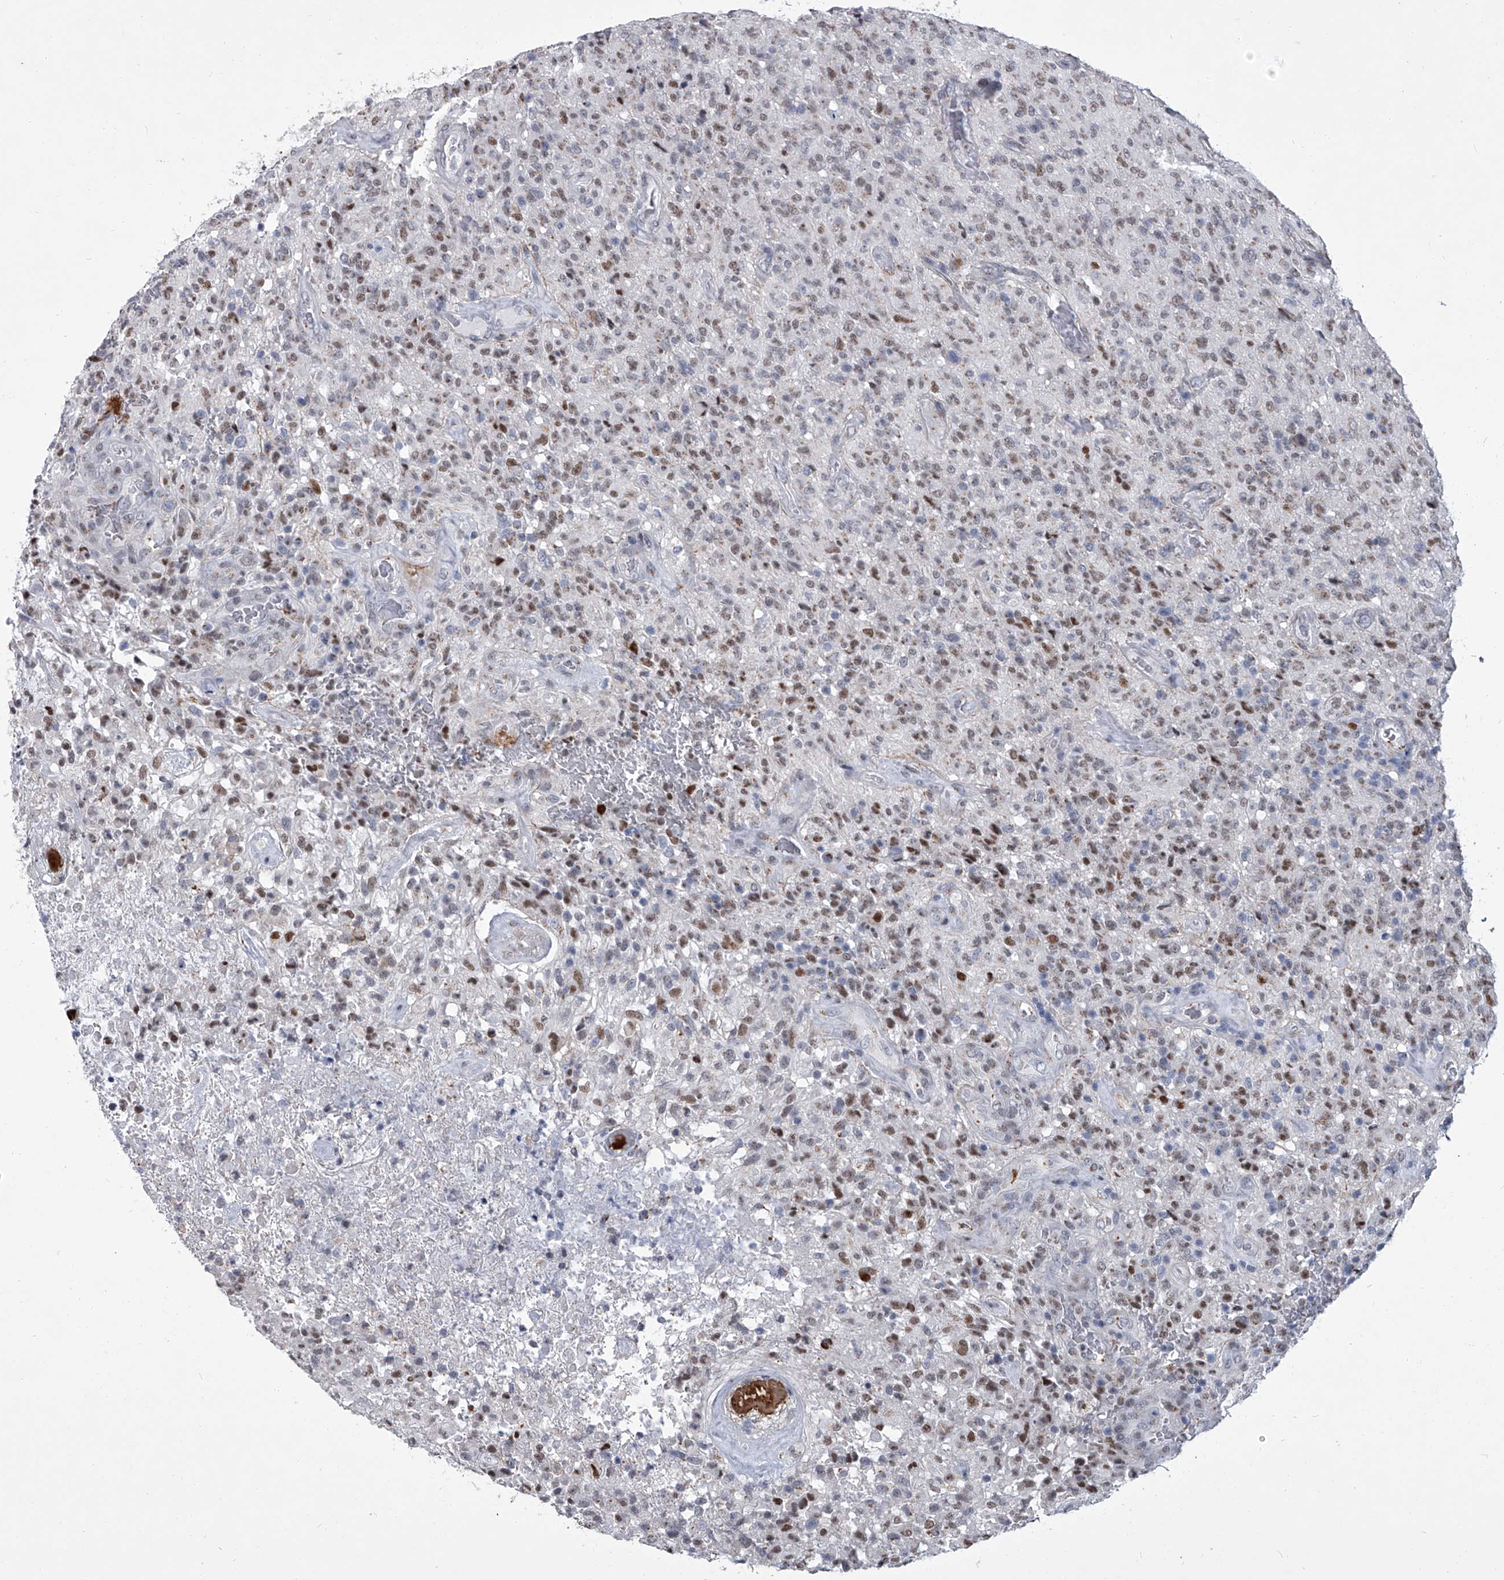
{"staining": {"intensity": "moderate", "quantity": "25%-75%", "location": "nuclear"}, "tissue": "glioma", "cell_type": "Tumor cells", "image_type": "cancer", "snomed": [{"axis": "morphology", "description": "Glioma, malignant, High grade"}, {"axis": "topography", "description": "Brain"}], "caption": "Brown immunohistochemical staining in human glioma demonstrates moderate nuclear staining in approximately 25%-75% of tumor cells.", "gene": "EVA1C", "patient": {"sex": "female", "age": 57}}